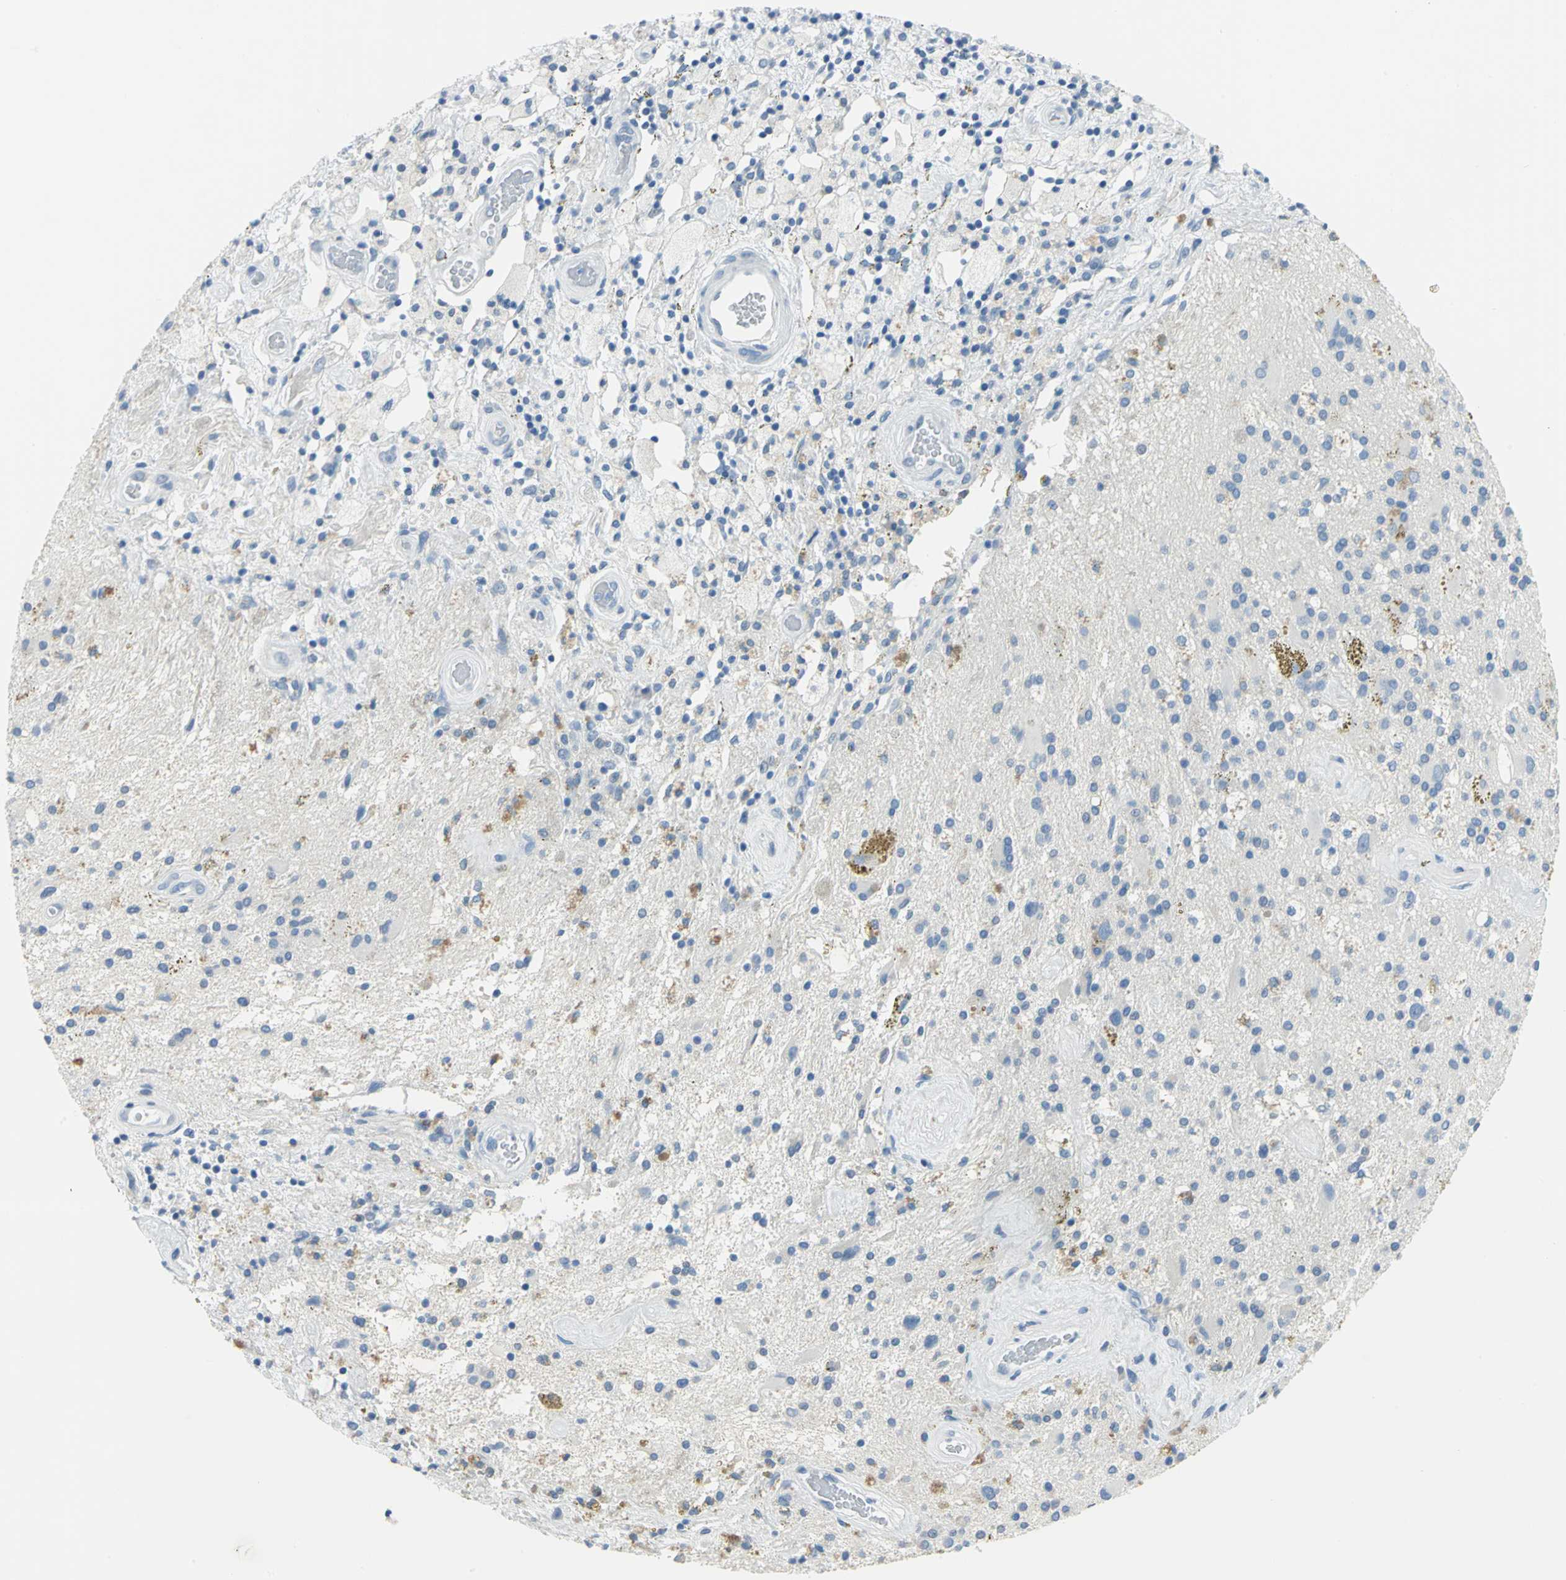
{"staining": {"intensity": "negative", "quantity": "none", "location": "none"}, "tissue": "glioma", "cell_type": "Tumor cells", "image_type": "cancer", "snomed": [{"axis": "morphology", "description": "Glioma, malignant, Low grade"}, {"axis": "topography", "description": "Brain"}], "caption": "Immunohistochemistry of glioma shows no expression in tumor cells. (DAB immunohistochemistry visualized using brightfield microscopy, high magnification).", "gene": "PKLR", "patient": {"sex": "male", "age": 58}}